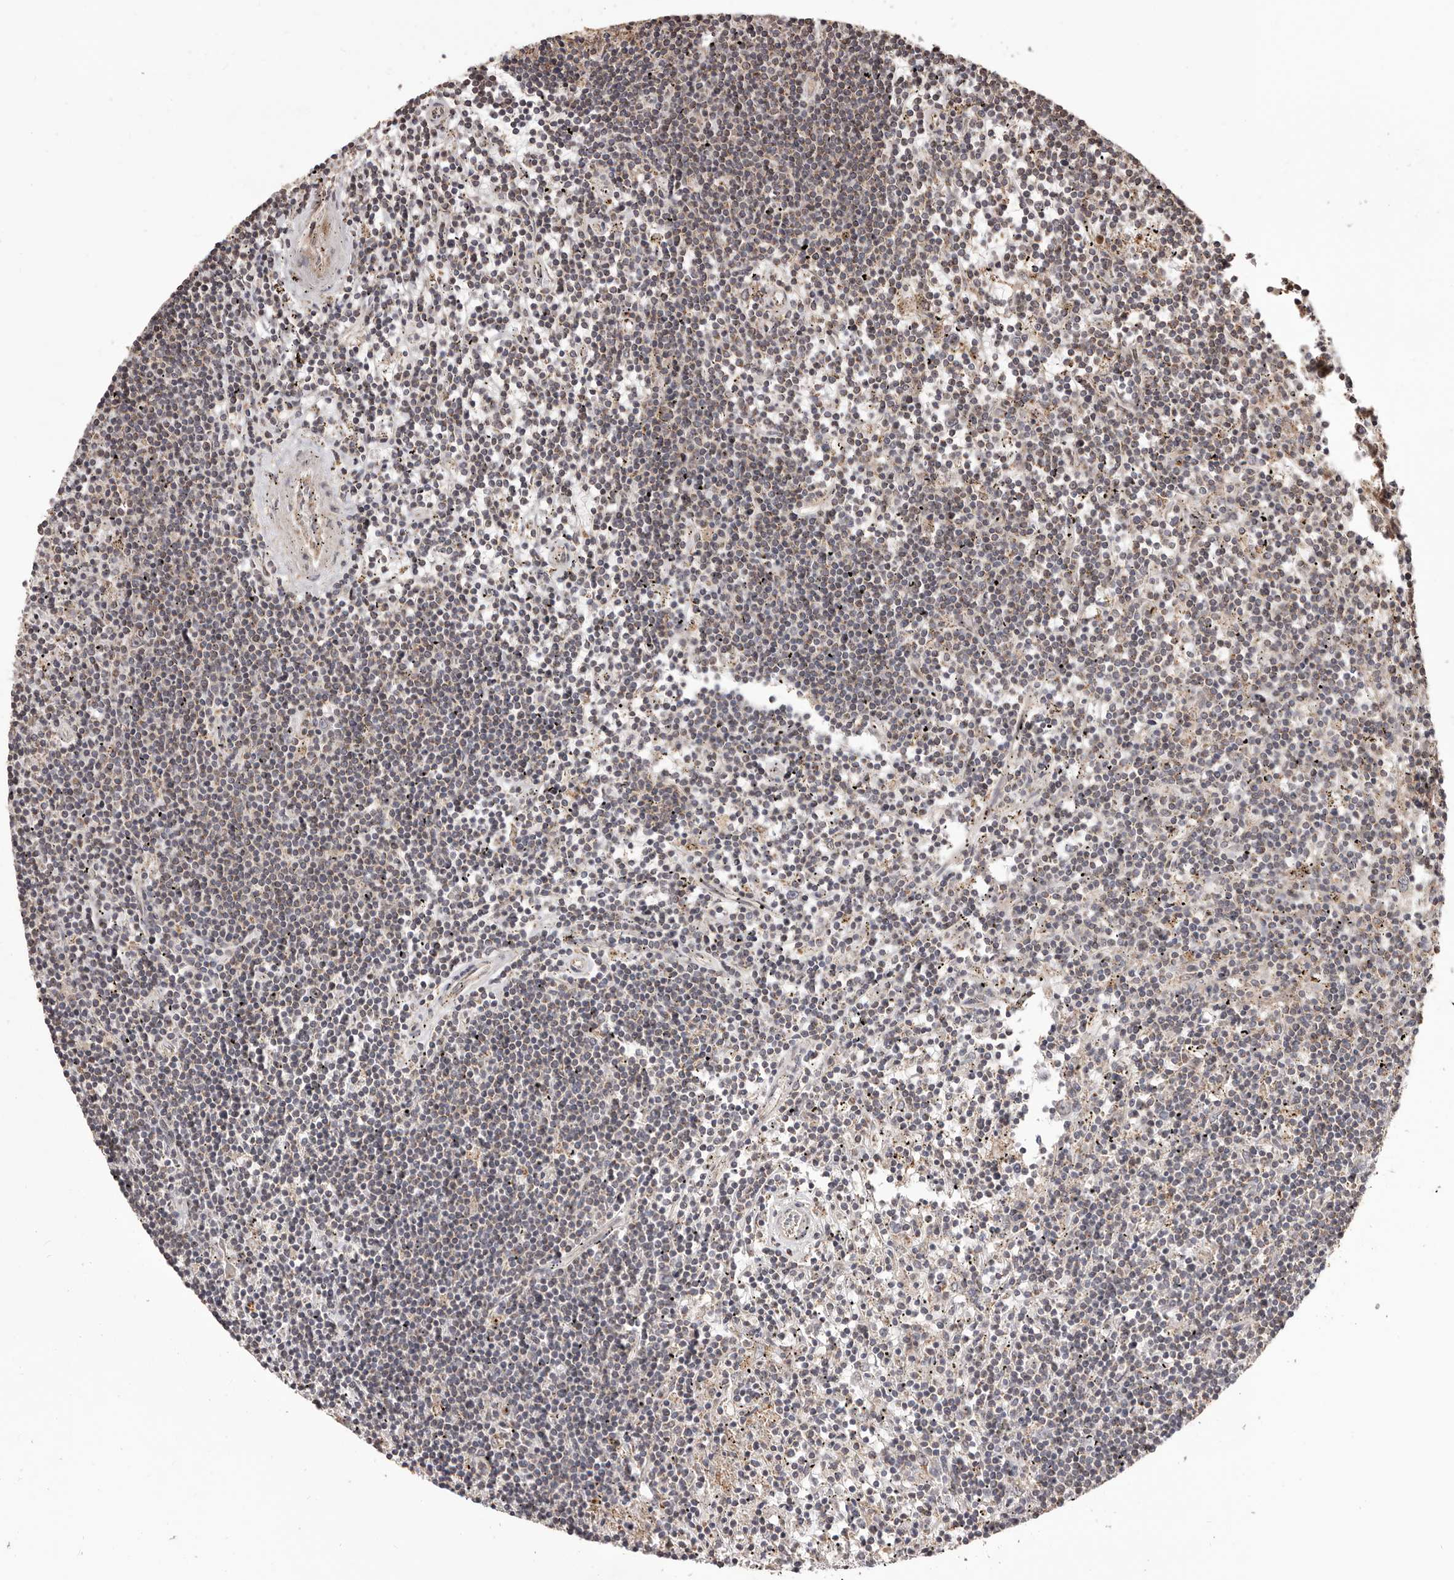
{"staining": {"intensity": "weak", "quantity": "<25%", "location": "cytoplasmic/membranous"}, "tissue": "lymphoma", "cell_type": "Tumor cells", "image_type": "cancer", "snomed": [{"axis": "morphology", "description": "Malignant lymphoma, non-Hodgkin's type, Low grade"}, {"axis": "topography", "description": "Spleen"}], "caption": "Human malignant lymphoma, non-Hodgkin's type (low-grade) stained for a protein using immunohistochemistry shows no staining in tumor cells.", "gene": "MTO1", "patient": {"sex": "male", "age": 76}}